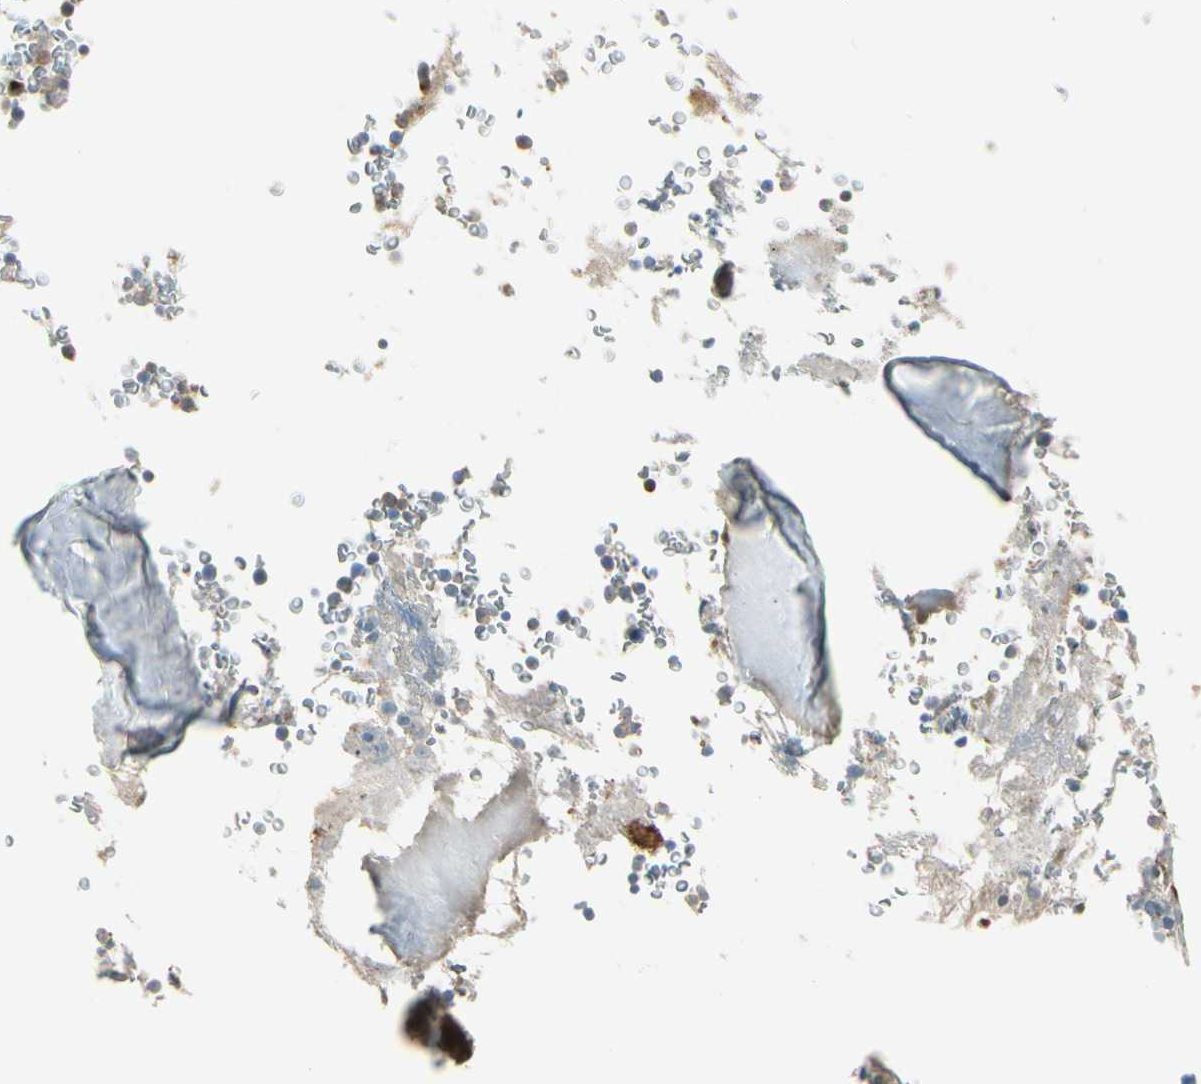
{"staining": {"intensity": "moderate", "quantity": "25%-75%", "location": "cytoplasmic/membranous"}, "tissue": "bone marrow", "cell_type": "Hematopoietic cells", "image_type": "normal", "snomed": [{"axis": "morphology", "description": "Normal tissue, NOS"}, {"axis": "topography", "description": "Bone marrow"}], "caption": "High-magnification brightfield microscopy of normal bone marrow stained with DAB (brown) and counterstained with hematoxylin (blue). hematopoietic cells exhibit moderate cytoplasmic/membranous positivity is seen in approximately25%-75% of cells. The protein is stained brown, and the nuclei are stained in blue (DAB (3,3'-diaminobenzidine) IHC with brightfield microscopy, high magnification).", "gene": "ABCA3", "patient": {"sex": "male"}}